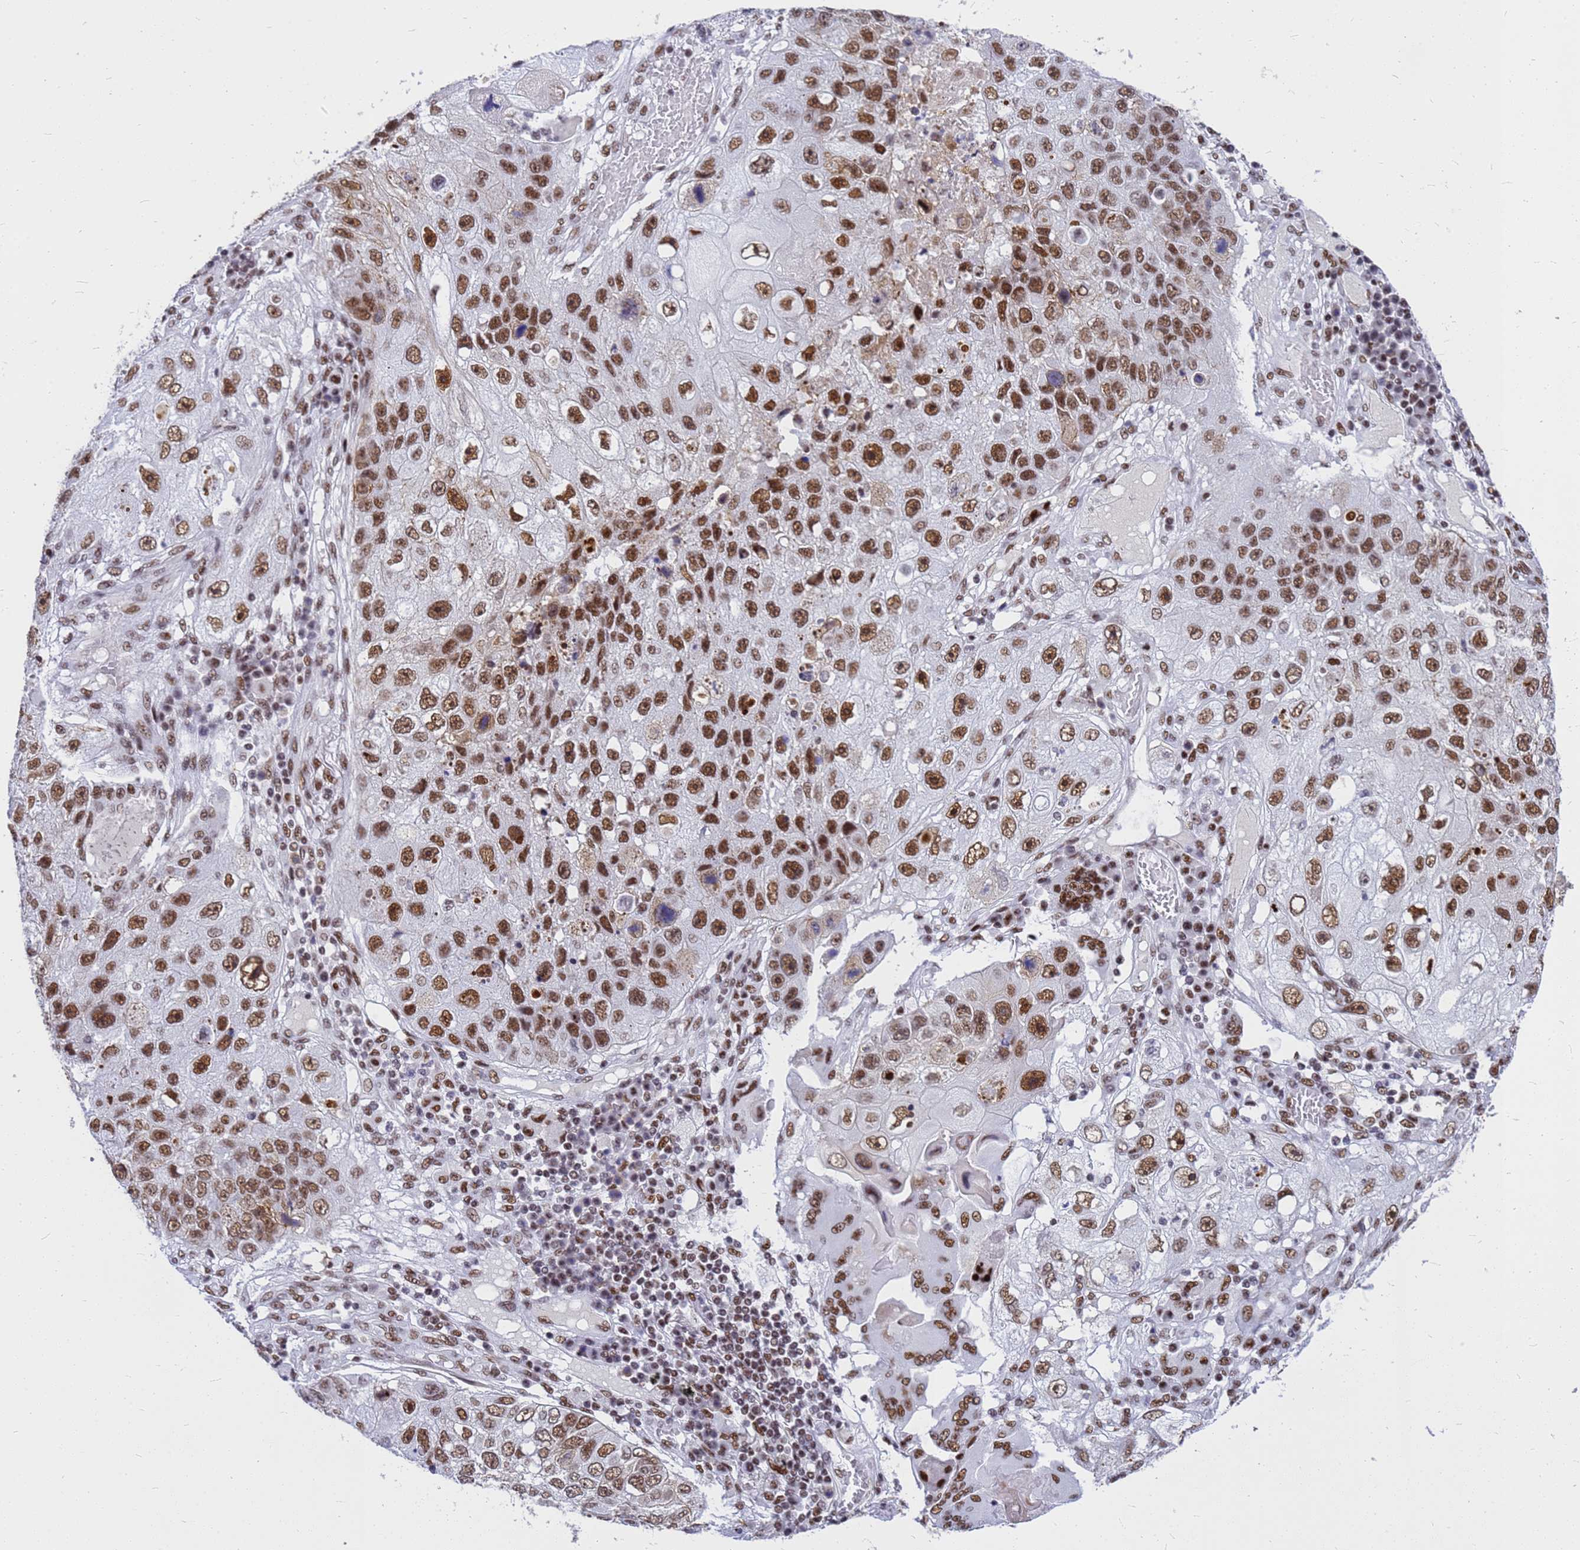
{"staining": {"intensity": "moderate", "quantity": ">75%", "location": "nuclear"}, "tissue": "lung cancer", "cell_type": "Tumor cells", "image_type": "cancer", "snomed": [{"axis": "morphology", "description": "Squamous cell carcinoma, NOS"}, {"axis": "topography", "description": "Lung"}], "caption": "The photomicrograph displays immunohistochemical staining of squamous cell carcinoma (lung). There is moderate nuclear expression is present in about >75% of tumor cells.", "gene": "SART3", "patient": {"sex": "male", "age": 61}}